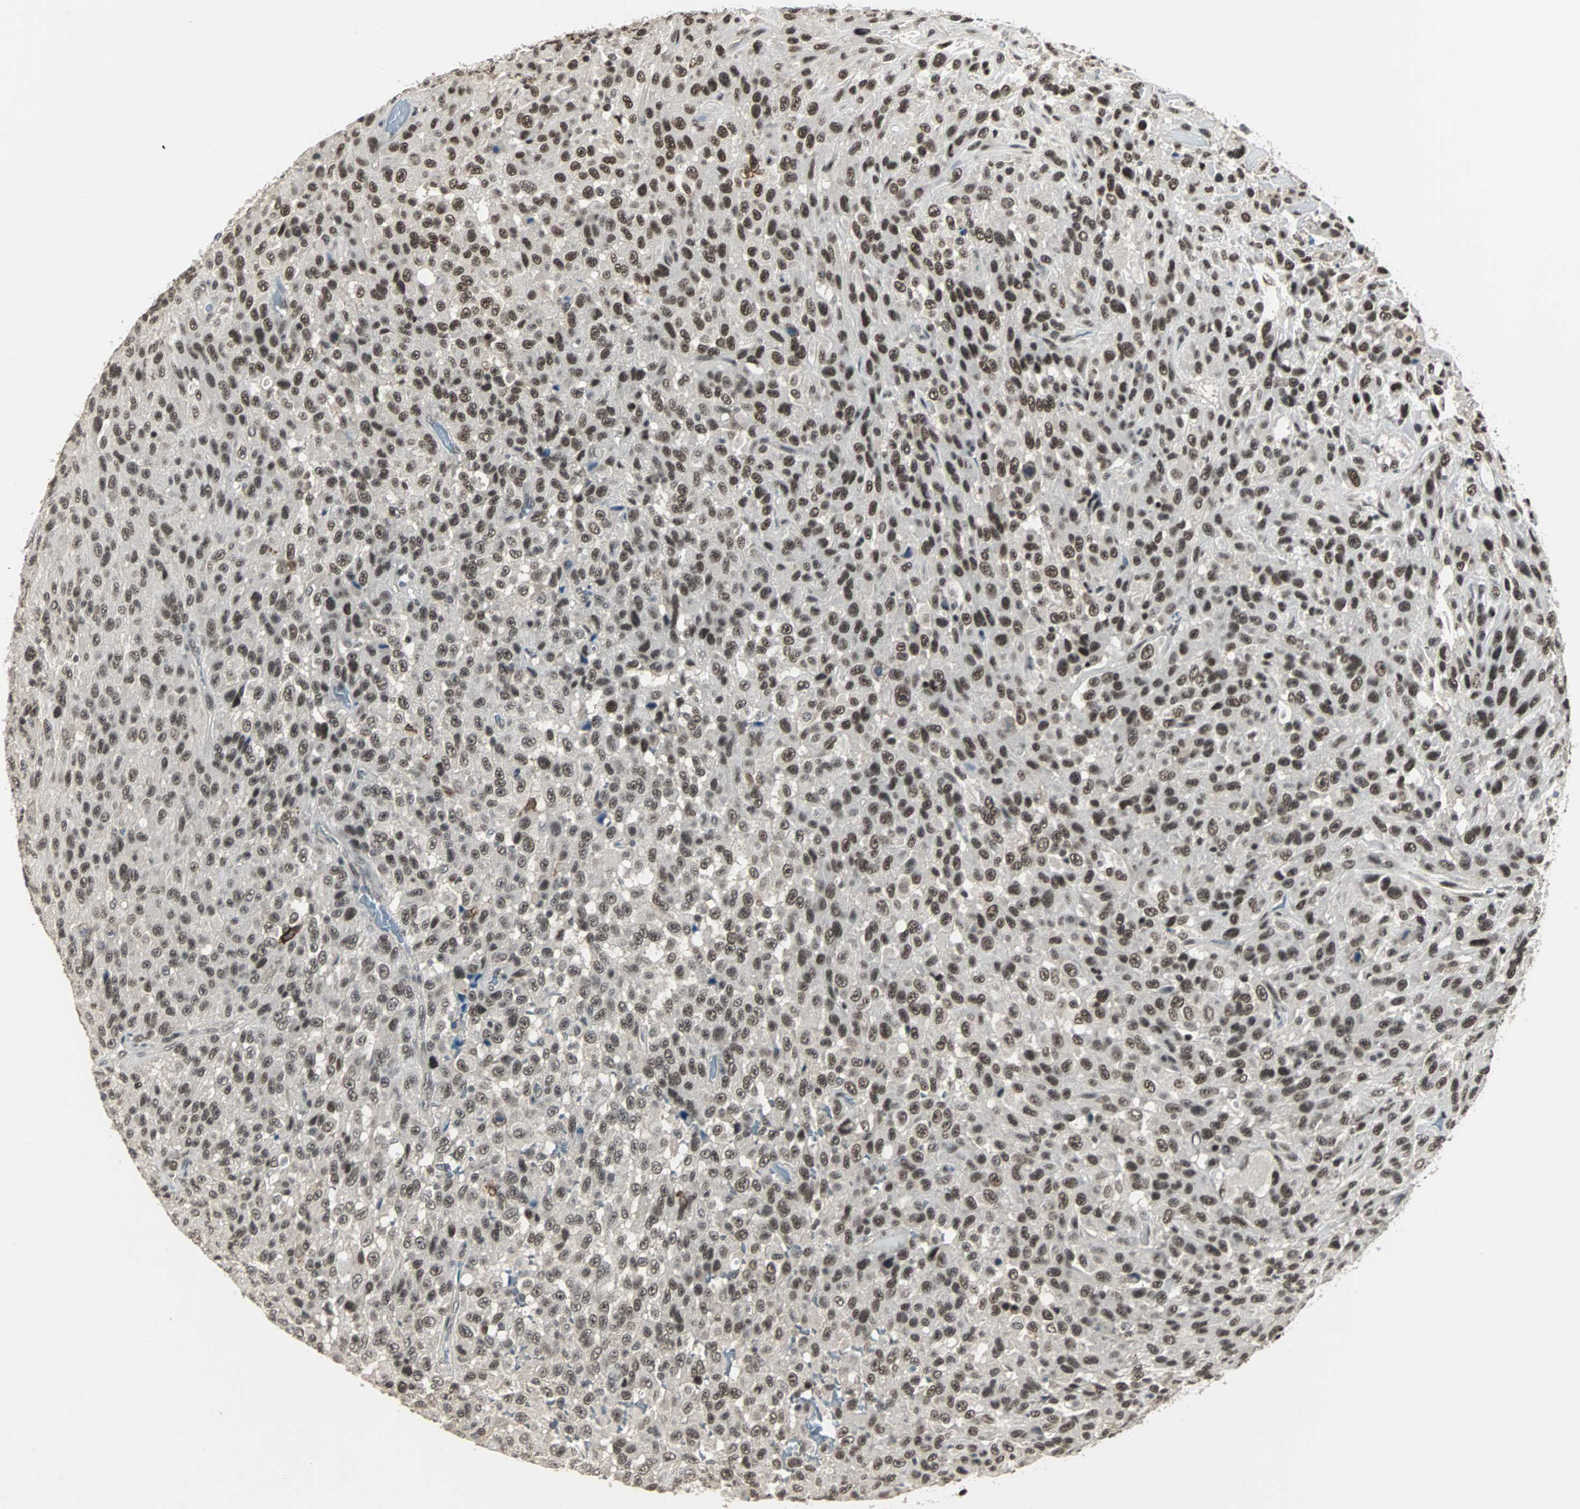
{"staining": {"intensity": "moderate", "quantity": ">75%", "location": "nuclear"}, "tissue": "urothelial cancer", "cell_type": "Tumor cells", "image_type": "cancer", "snomed": [{"axis": "morphology", "description": "Urothelial carcinoma, High grade"}, {"axis": "topography", "description": "Urinary bladder"}], "caption": "Brown immunohistochemical staining in urothelial cancer displays moderate nuclear positivity in approximately >75% of tumor cells. (IHC, brightfield microscopy, high magnification).", "gene": "MKX", "patient": {"sex": "male", "age": 66}}